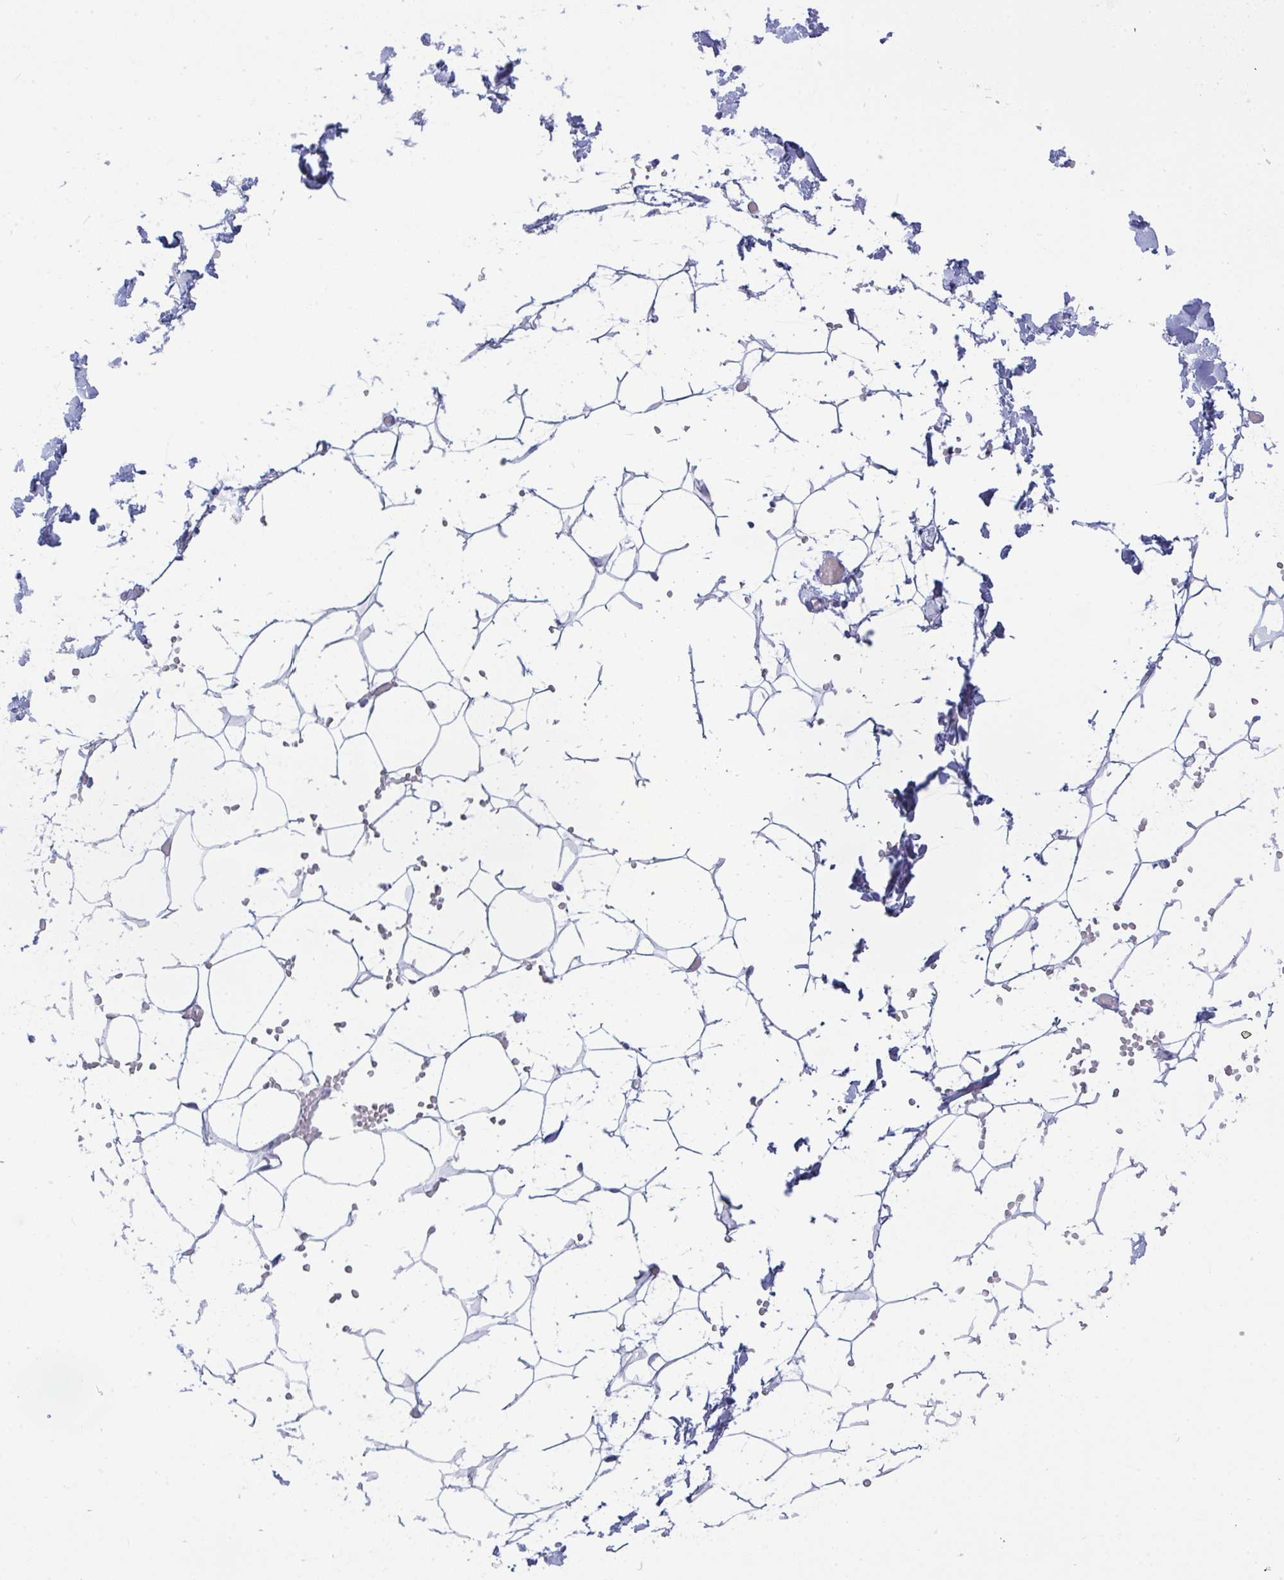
{"staining": {"intensity": "negative", "quantity": "none", "location": "none"}, "tissue": "adipose tissue", "cell_type": "Adipocytes", "image_type": "normal", "snomed": [{"axis": "morphology", "description": "Normal tissue, NOS"}, {"axis": "topography", "description": "Skin"}, {"axis": "topography", "description": "Peripheral nerve tissue"}], "caption": "The micrograph shows no significant expression in adipocytes of adipose tissue.", "gene": "PRDM9", "patient": {"sex": "female", "age": 56}}